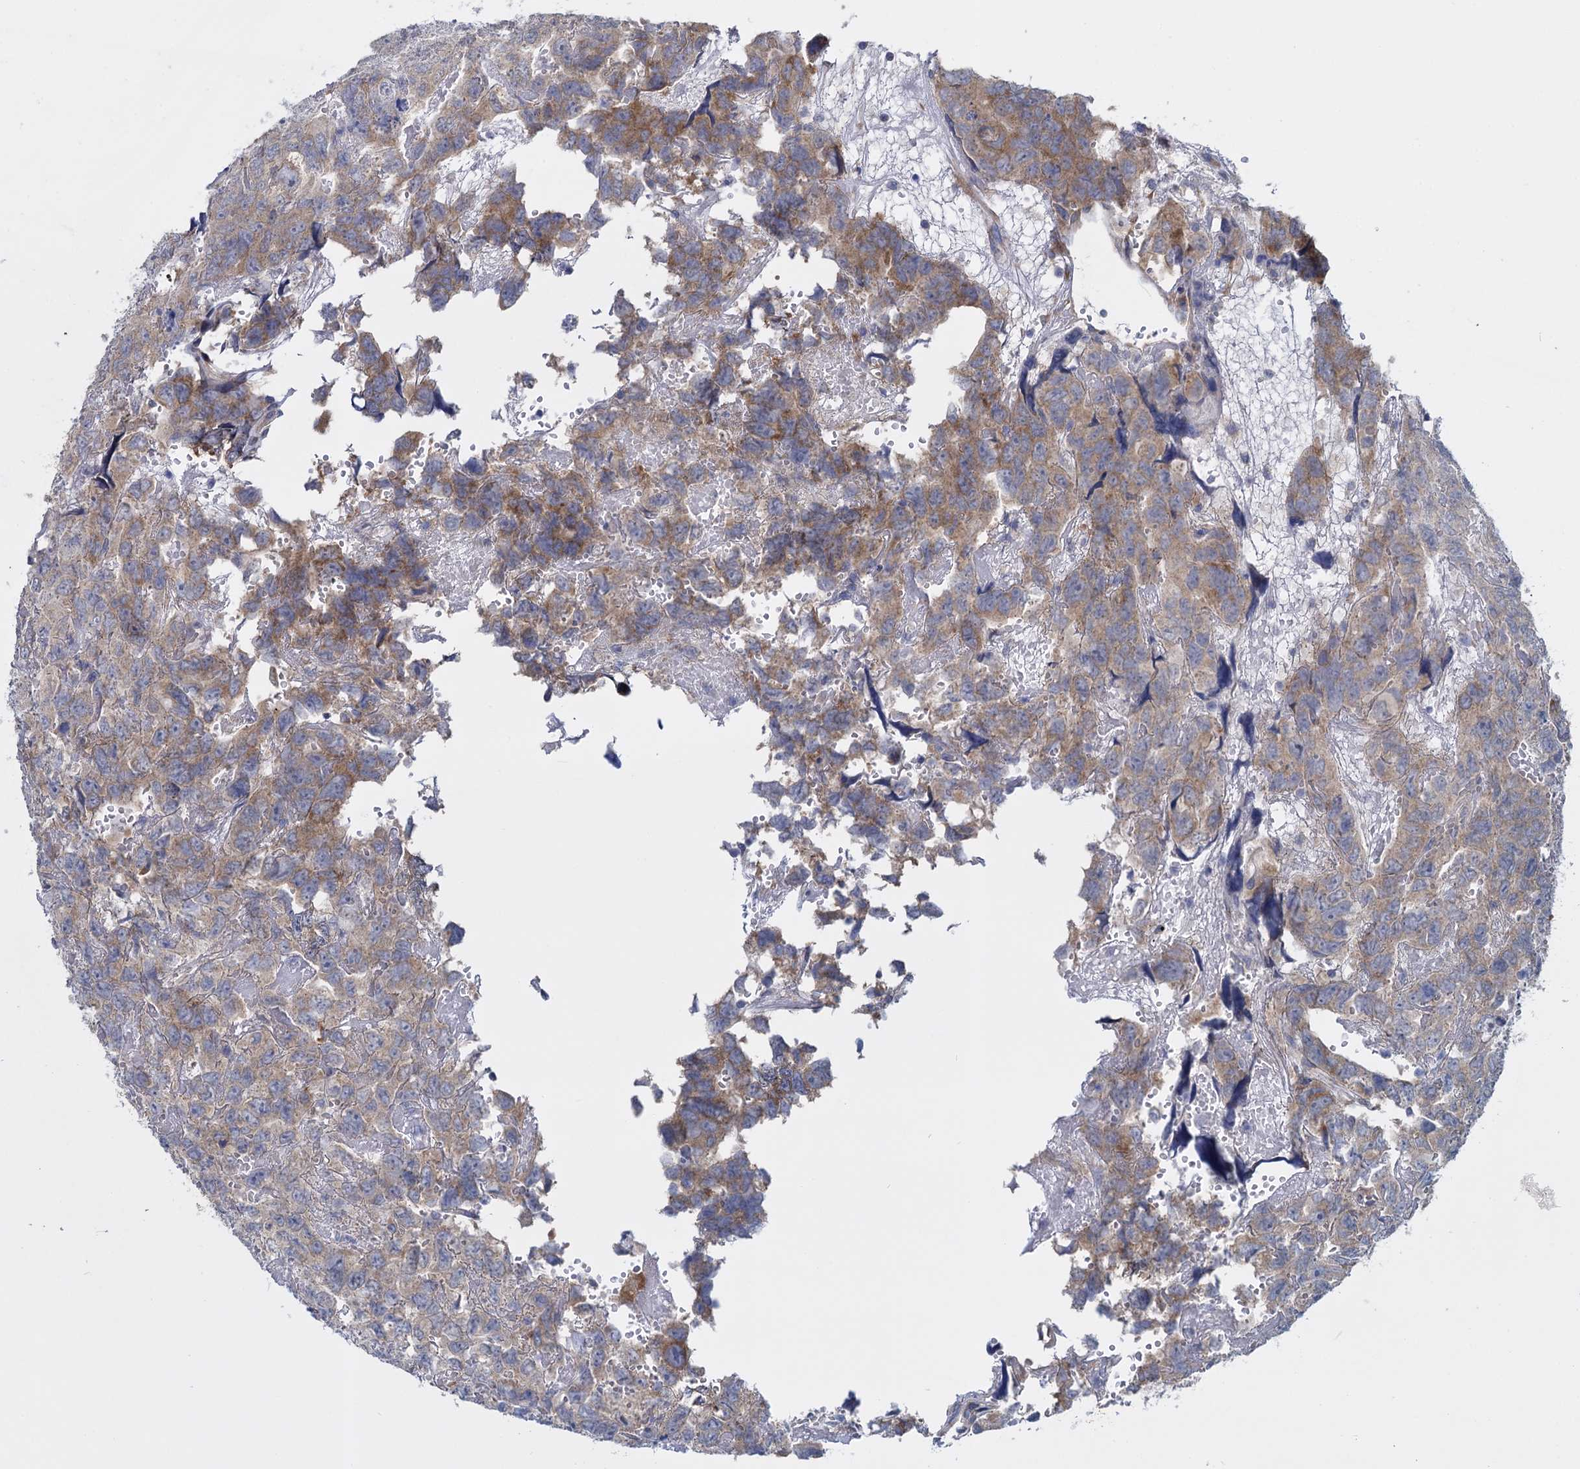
{"staining": {"intensity": "moderate", "quantity": "25%-75%", "location": "cytoplasmic/membranous"}, "tissue": "testis cancer", "cell_type": "Tumor cells", "image_type": "cancer", "snomed": [{"axis": "morphology", "description": "Carcinoma, Embryonal, NOS"}, {"axis": "topography", "description": "Testis"}], "caption": "This image displays testis embryonal carcinoma stained with IHC to label a protein in brown. The cytoplasmic/membranous of tumor cells show moderate positivity for the protein. Nuclei are counter-stained blue.", "gene": "GSTM2", "patient": {"sex": "male", "age": 45}}